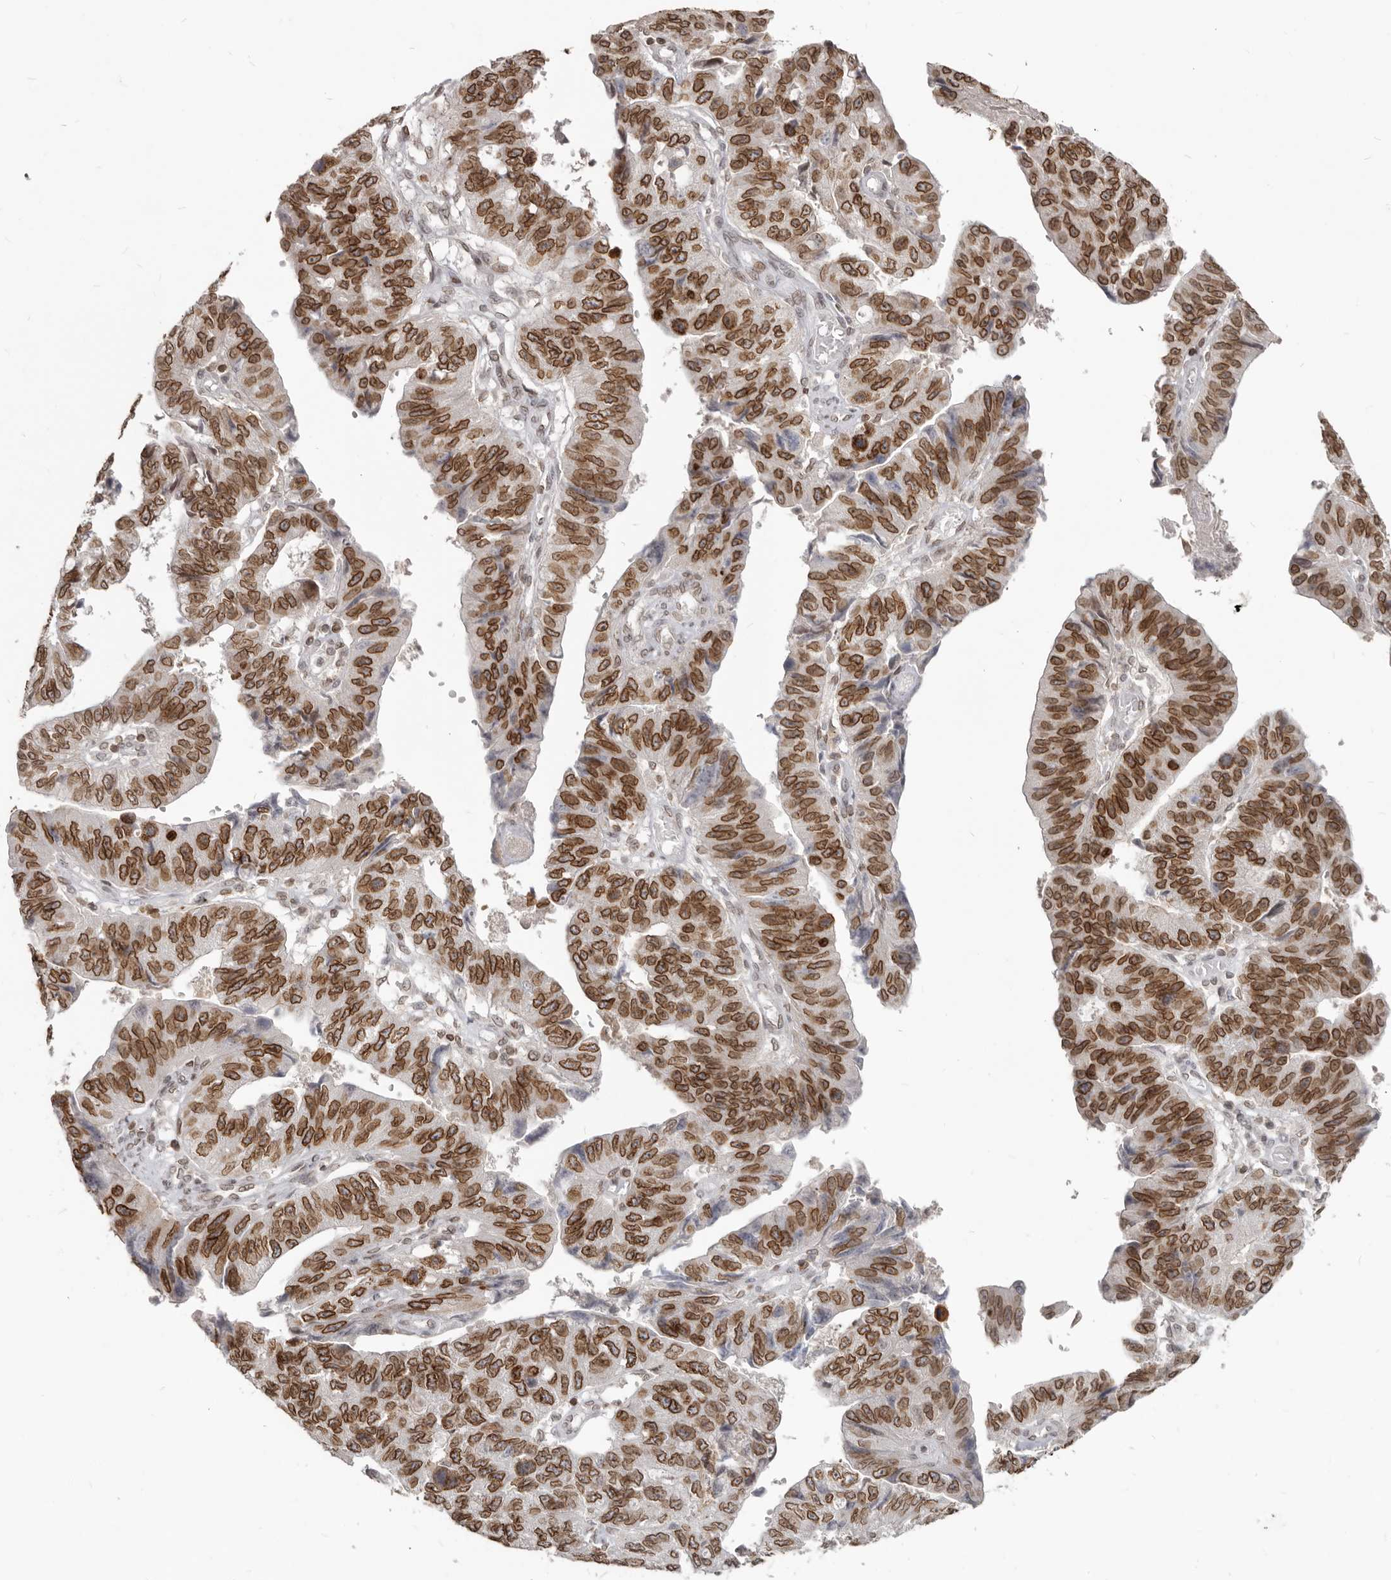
{"staining": {"intensity": "strong", "quantity": ">75%", "location": "cytoplasmic/membranous,nuclear"}, "tissue": "stomach cancer", "cell_type": "Tumor cells", "image_type": "cancer", "snomed": [{"axis": "morphology", "description": "Adenocarcinoma, NOS"}, {"axis": "topography", "description": "Stomach"}], "caption": "DAB immunohistochemical staining of human stomach cancer displays strong cytoplasmic/membranous and nuclear protein expression in about >75% of tumor cells.", "gene": "NUP153", "patient": {"sex": "male", "age": 59}}